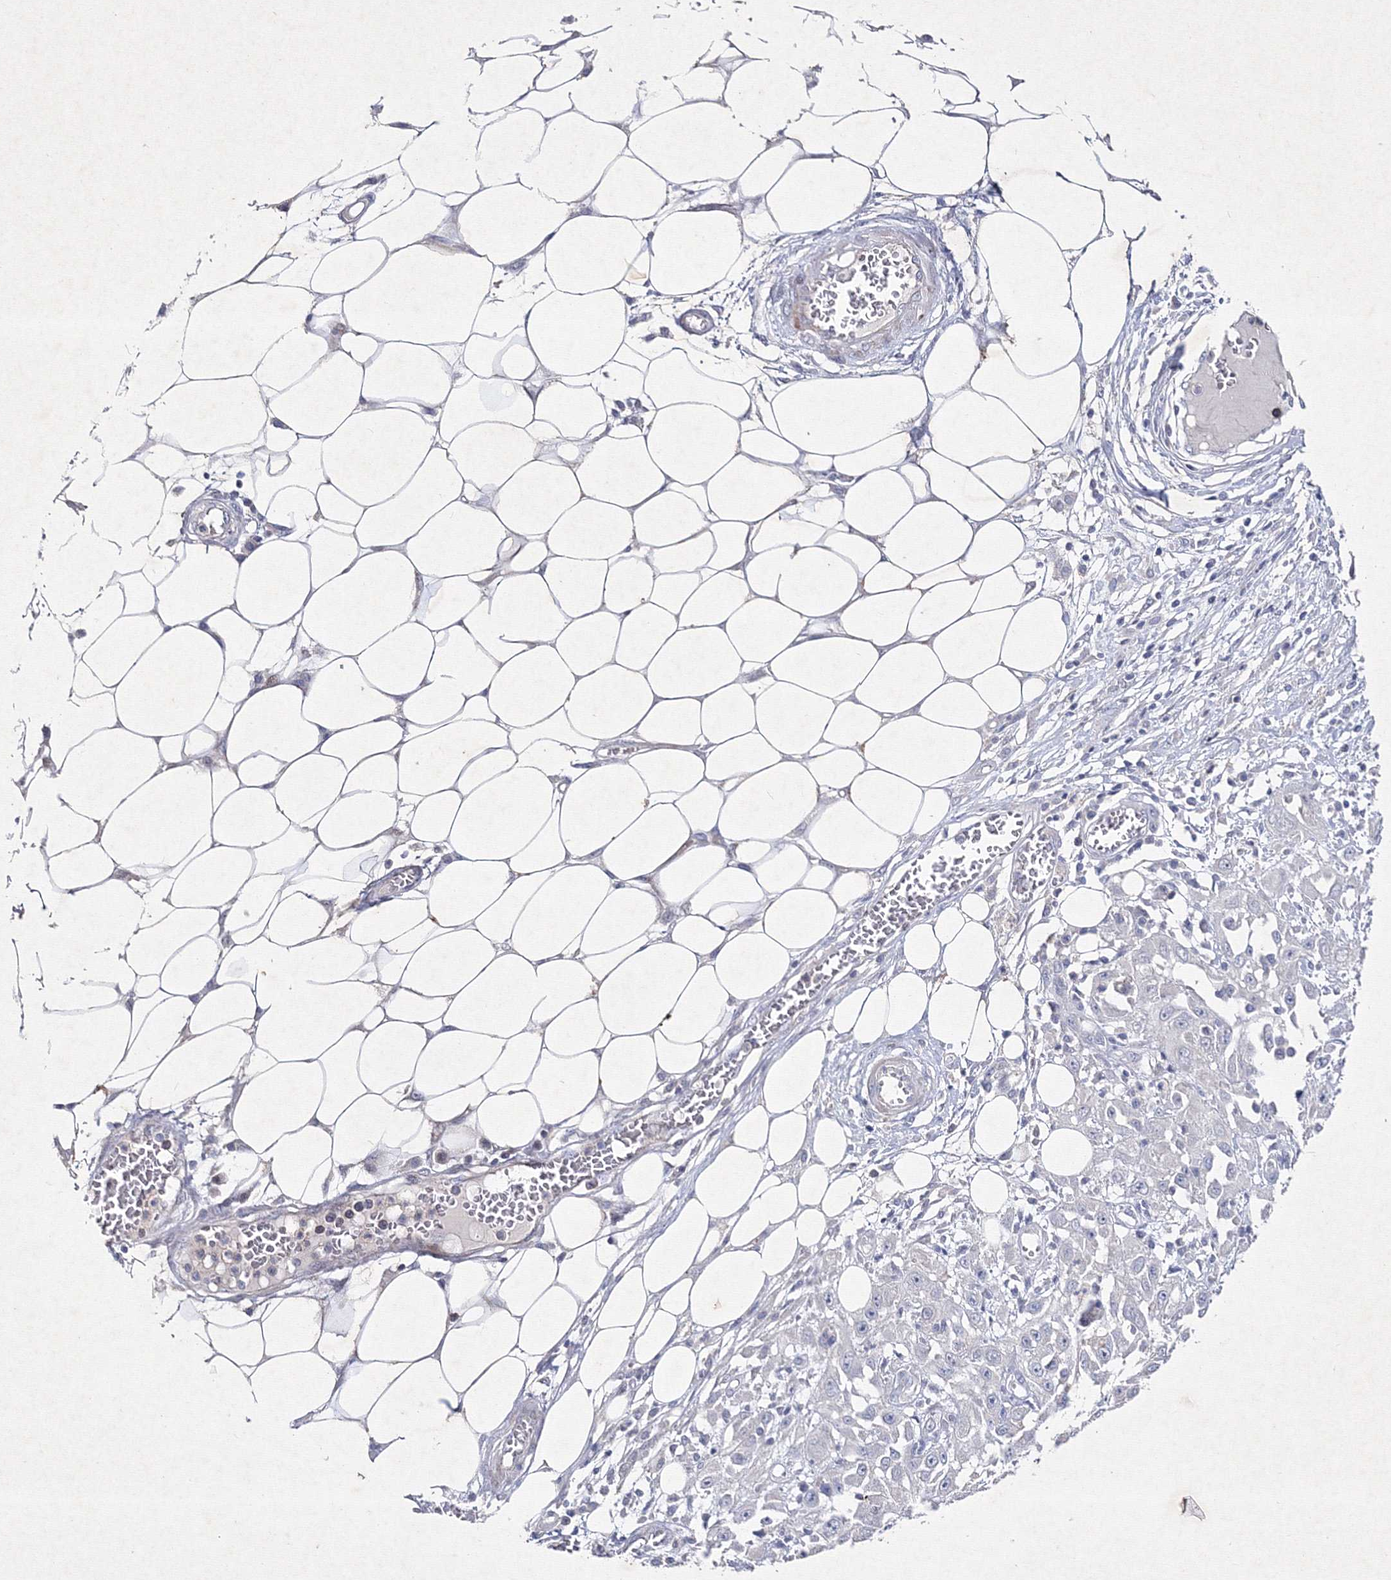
{"staining": {"intensity": "negative", "quantity": "none", "location": "none"}, "tissue": "skin cancer", "cell_type": "Tumor cells", "image_type": "cancer", "snomed": [{"axis": "morphology", "description": "Squamous cell carcinoma, NOS"}, {"axis": "morphology", "description": "Squamous cell carcinoma, metastatic, NOS"}, {"axis": "topography", "description": "Skin"}, {"axis": "topography", "description": "Lymph node"}], "caption": "High magnification brightfield microscopy of skin metastatic squamous cell carcinoma stained with DAB (3,3'-diaminobenzidine) (brown) and counterstained with hematoxylin (blue): tumor cells show no significant staining.", "gene": "SMIM29", "patient": {"sex": "male", "age": 75}}